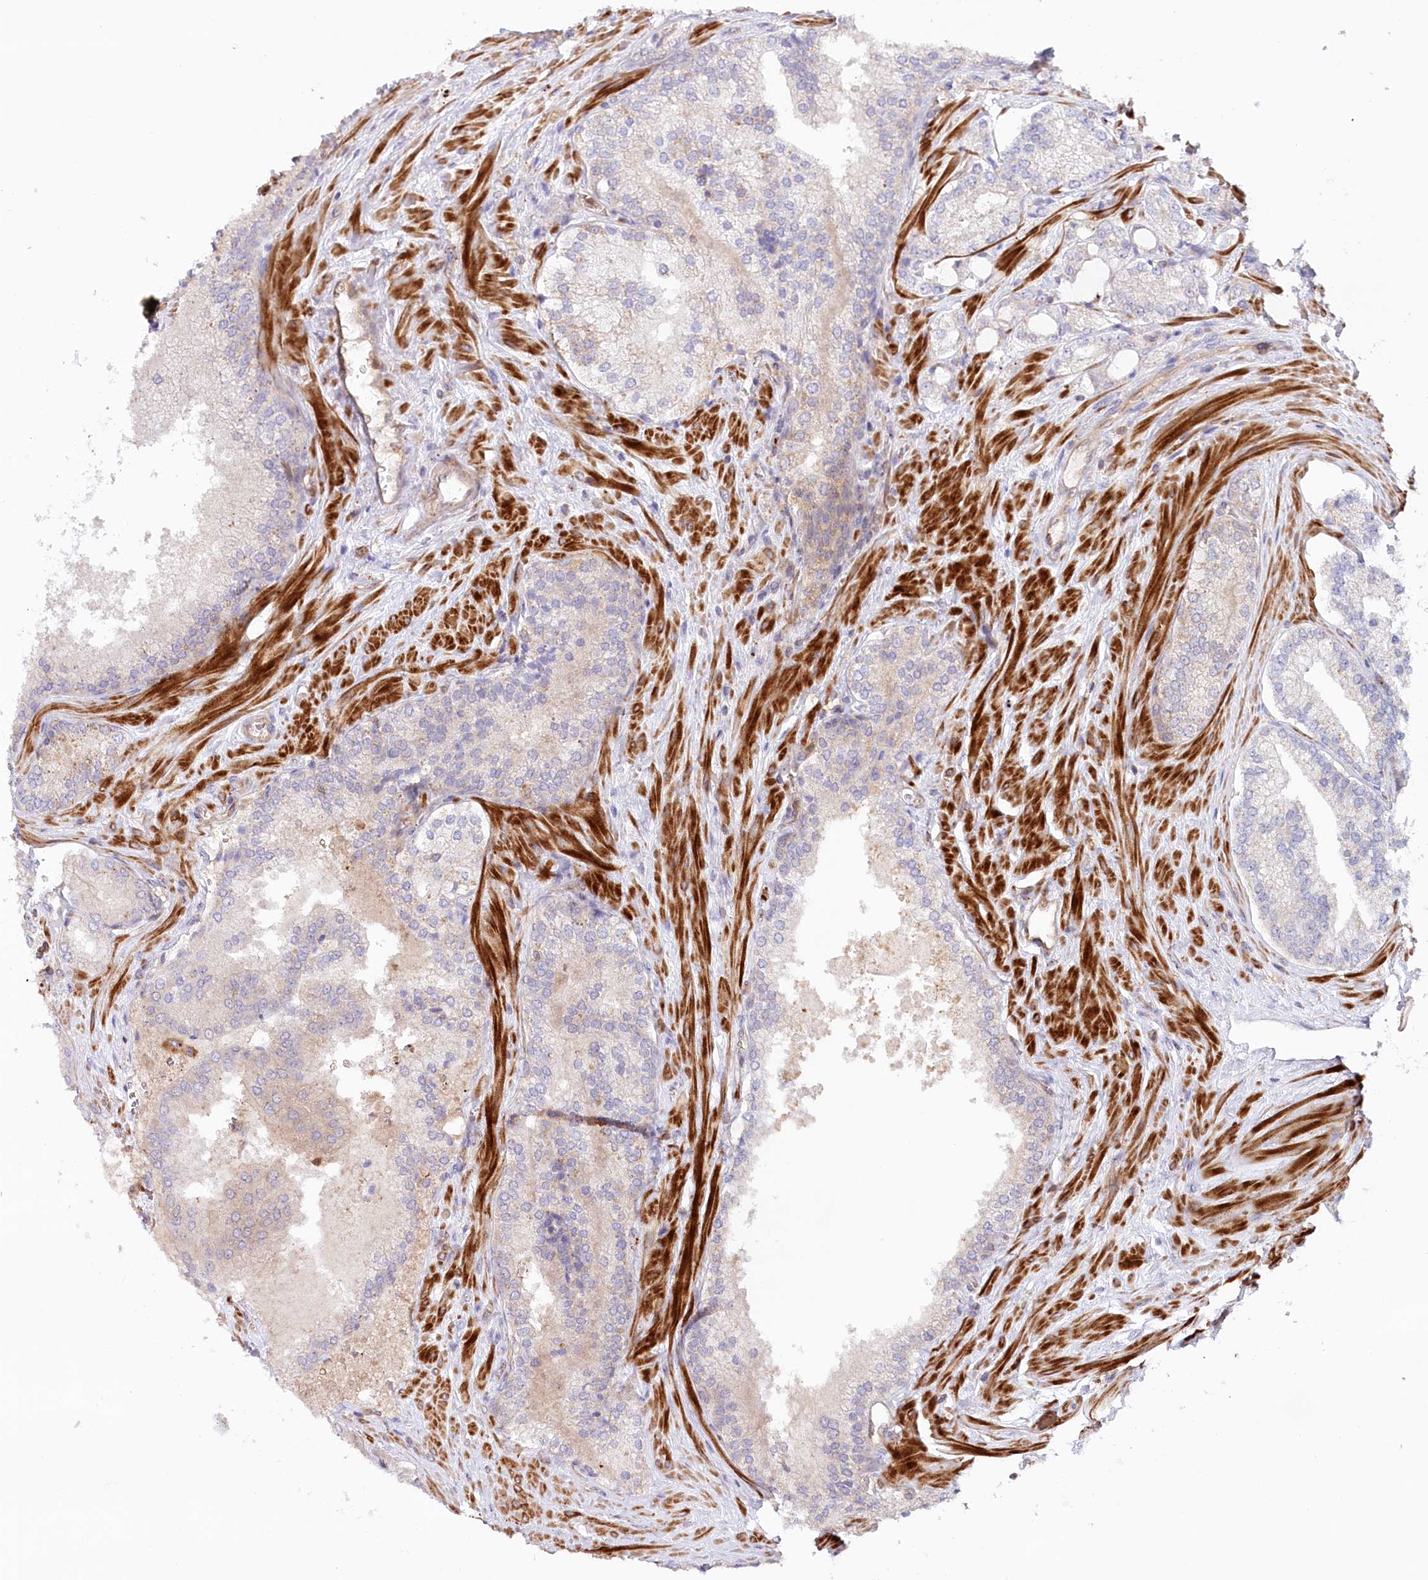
{"staining": {"intensity": "weak", "quantity": "<25%", "location": "cytoplasmic/membranous"}, "tissue": "prostate cancer", "cell_type": "Tumor cells", "image_type": "cancer", "snomed": [{"axis": "morphology", "description": "Adenocarcinoma, Low grade"}, {"axis": "topography", "description": "Prostate"}], "caption": "This is a image of immunohistochemistry (IHC) staining of prostate adenocarcinoma (low-grade), which shows no staining in tumor cells. (DAB IHC with hematoxylin counter stain).", "gene": "GBE1", "patient": {"sex": "male", "age": 74}}